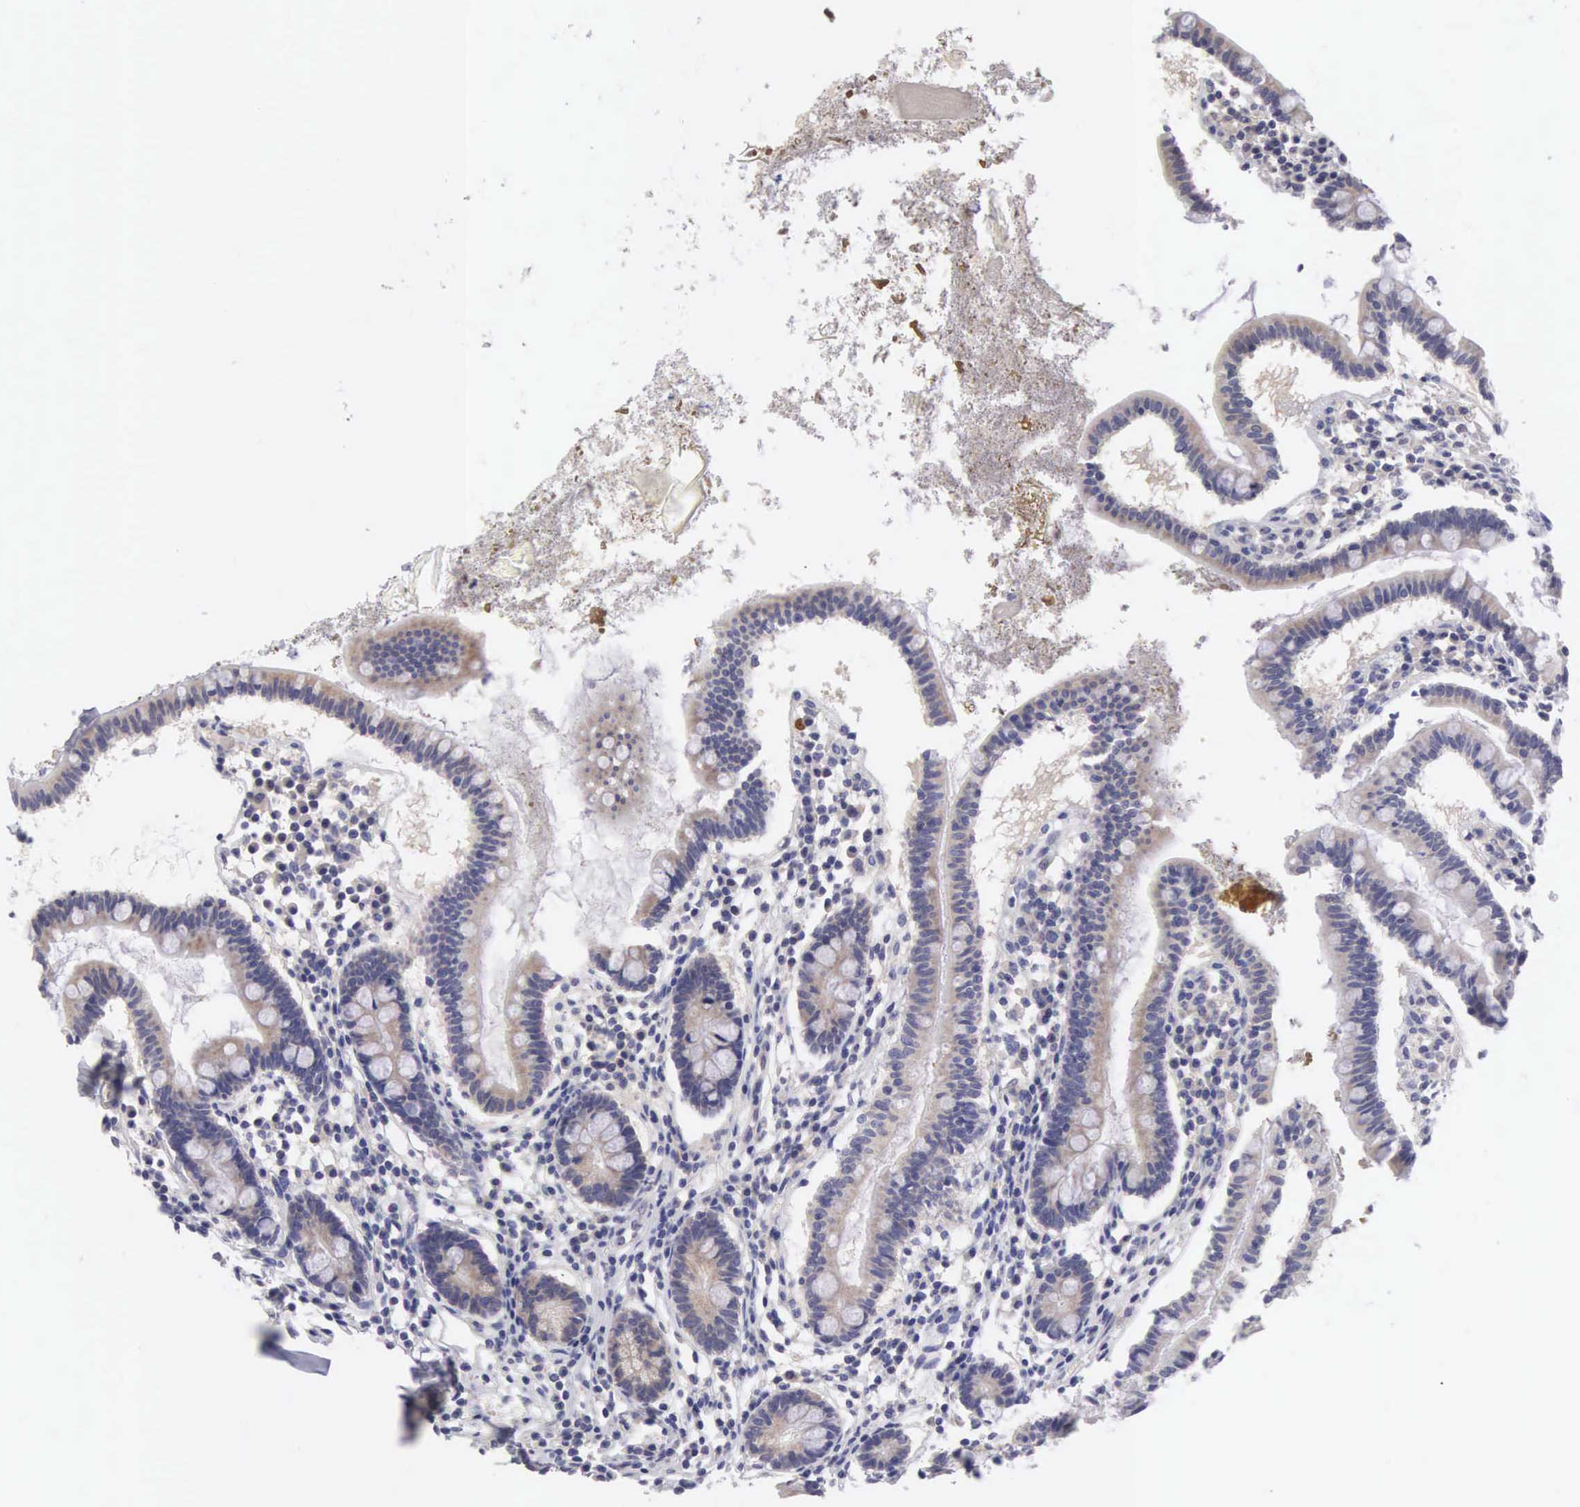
{"staining": {"intensity": "weak", "quantity": "<25%", "location": "cytoplasmic/membranous"}, "tissue": "small intestine", "cell_type": "Glandular cells", "image_type": "normal", "snomed": [{"axis": "morphology", "description": "Normal tissue, NOS"}, {"axis": "topography", "description": "Small intestine"}], "caption": "Small intestine stained for a protein using immunohistochemistry (IHC) reveals no expression glandular cells.", "gene": "SLITRK4", "patient": {"sex": "female", "age": 37}}